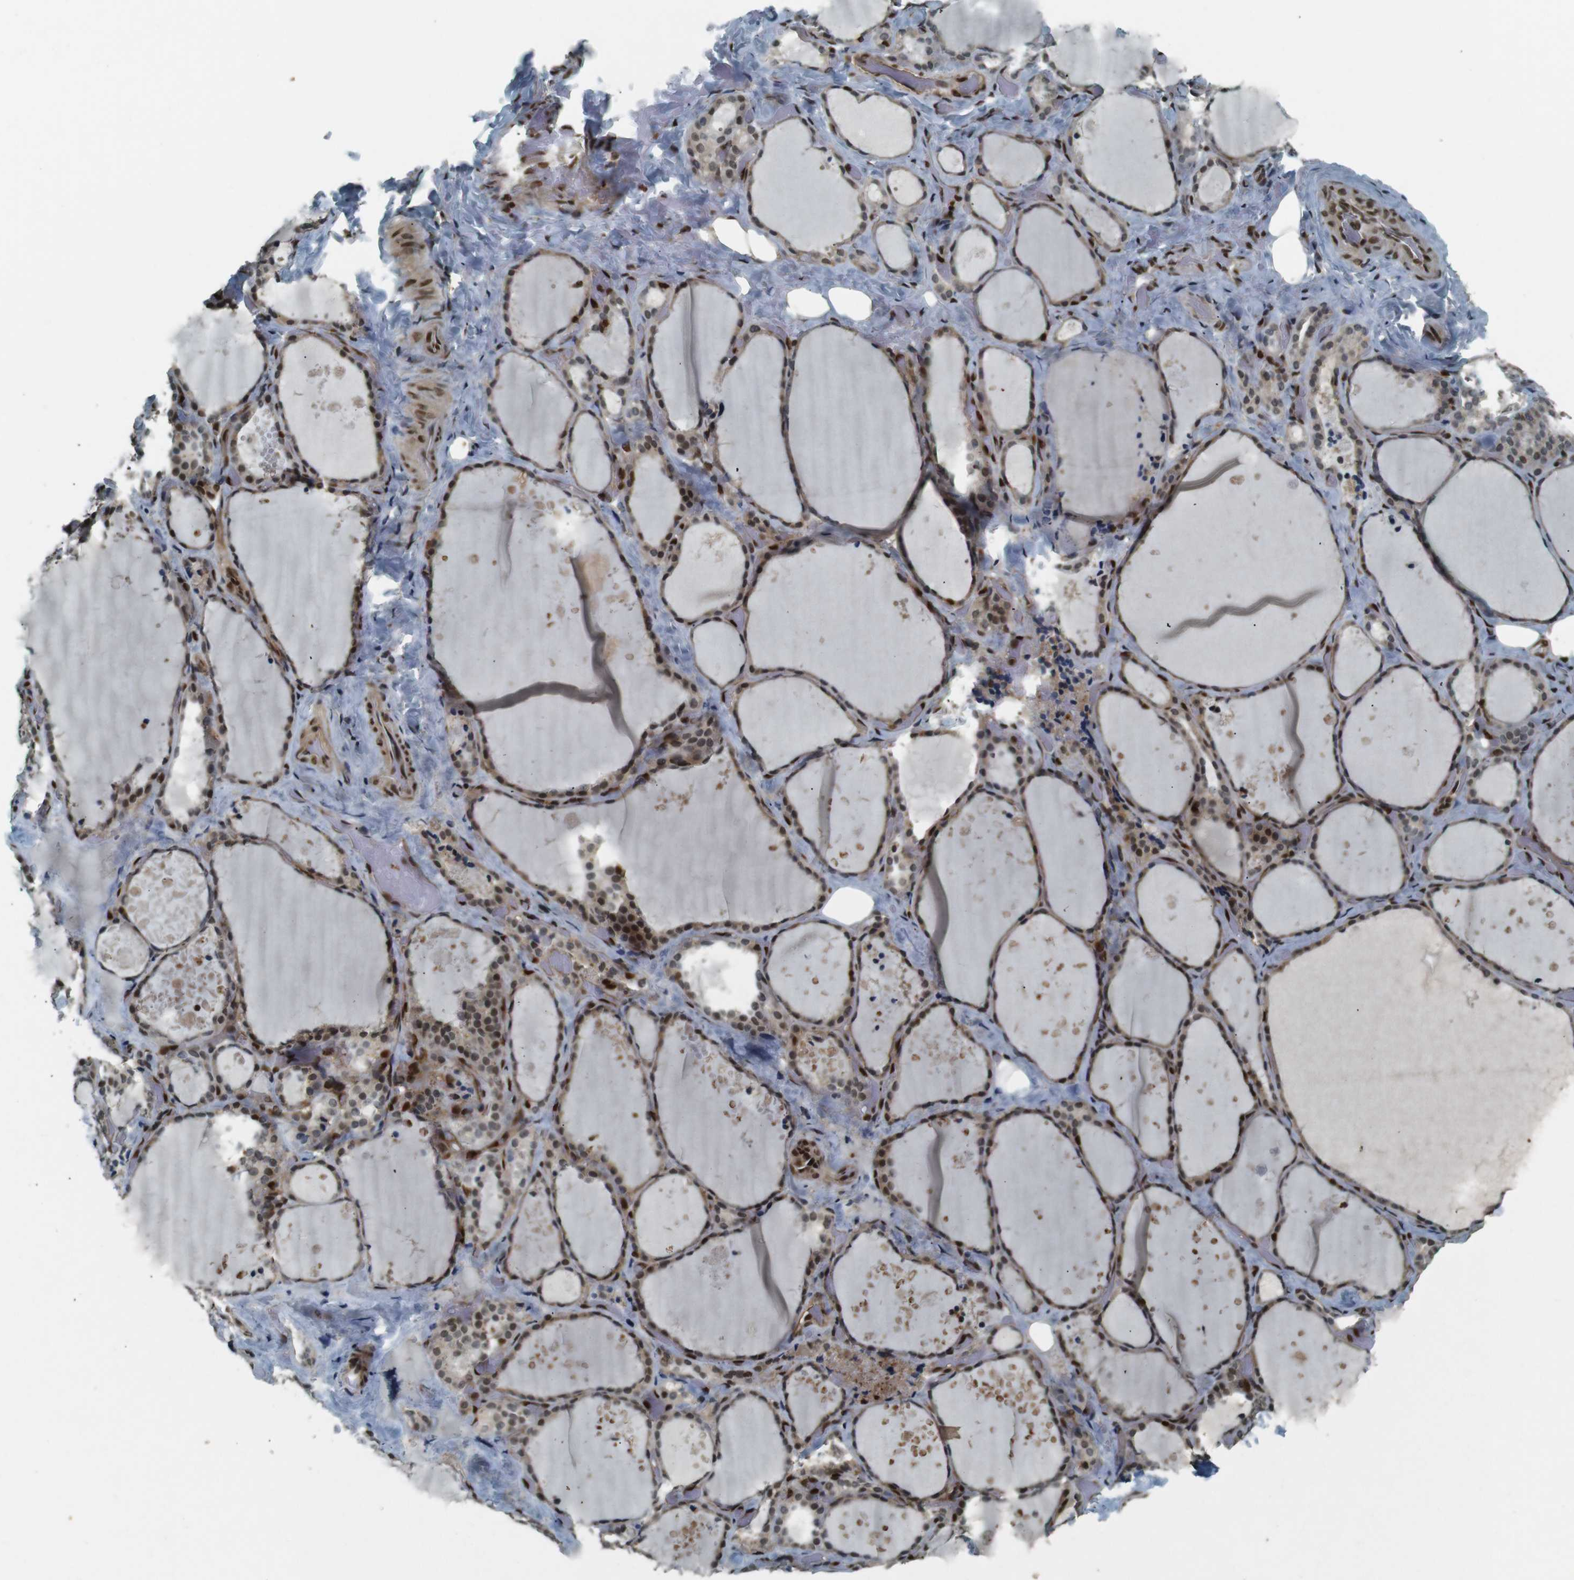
{"staining": {"intensity": "moderate", "quantity": ">75%", "location": "cytoplasmic/membranous,nuclear"}, "tissue": "thyroid gland", "cell_type": "Glandular cells", "image_type": "normal", "snomed": [{"axis": "morphology", "description": "Normal tissue, NOS"}, {"axis": "topography", "description": "Thyroid gland"}], "caption": "This micrograph shows benign thyroid gland stained with immunohistochemistry to label a protein in brown. The cytoplasmic/membranous,nuclear of glandular cells show moderate positivity for the protein. Nuclei are counter-stained blue.", "gene": "NHEJ1", "patient": {"sex": "female", "age": 44}}